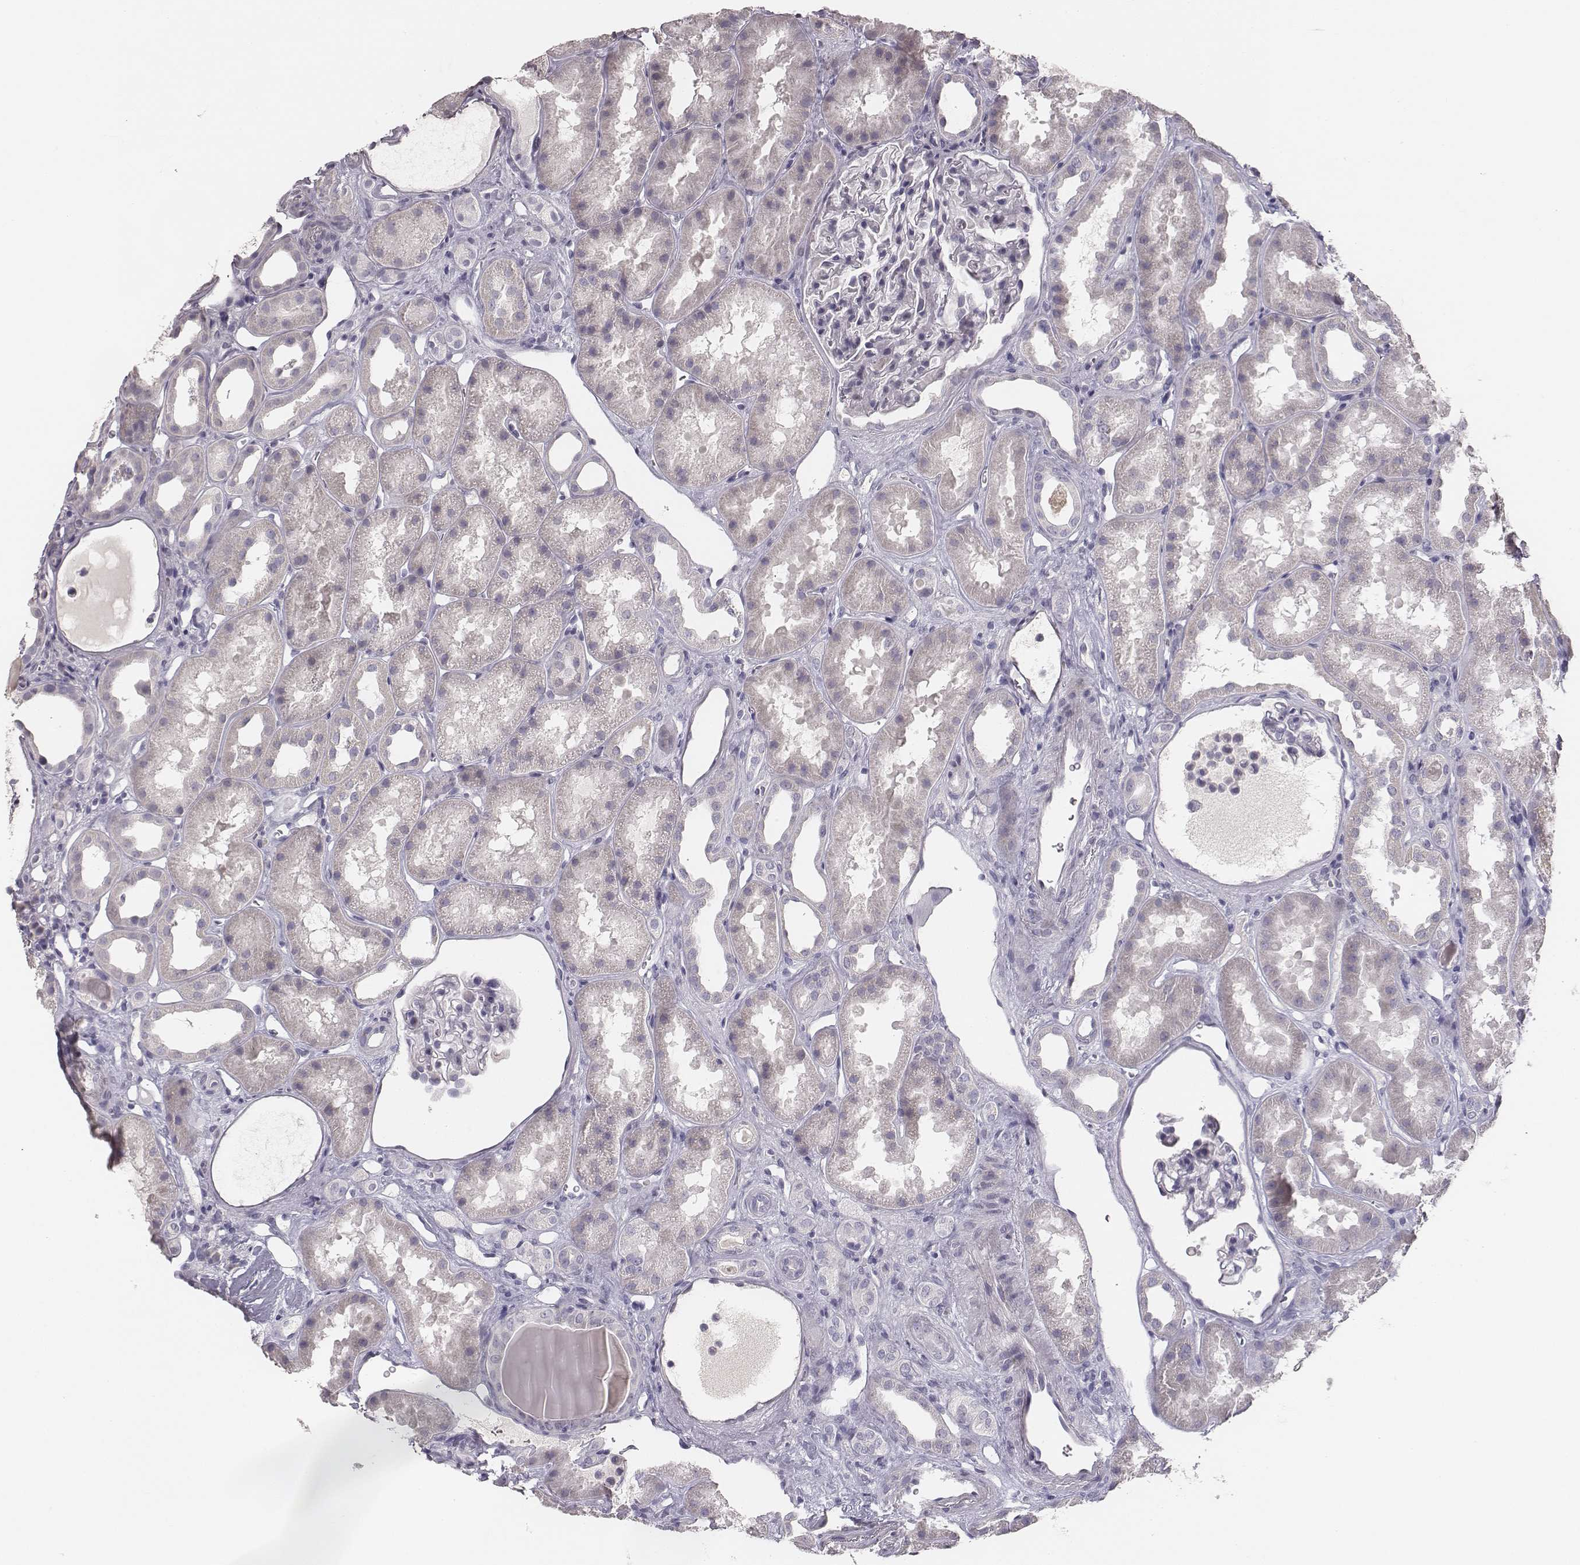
{"staining": {"intensity": "negative", "quantity": "none", "location": "none"}, "tissue": "kidney", "cell_type": "Cells in glomeruli", "image_type": "normal", "snomed": [{"axis": "morphology", "description": "Normal tissue, NOS"}, {"axis": "topography", "description": "Kidney"}], "caption": "Benign kidney was stained to show a protein in brown. There is no significant expression in cells in glomeruli.", "gene": "MYH6", "patient": {"sex": "male", "age": 61}}